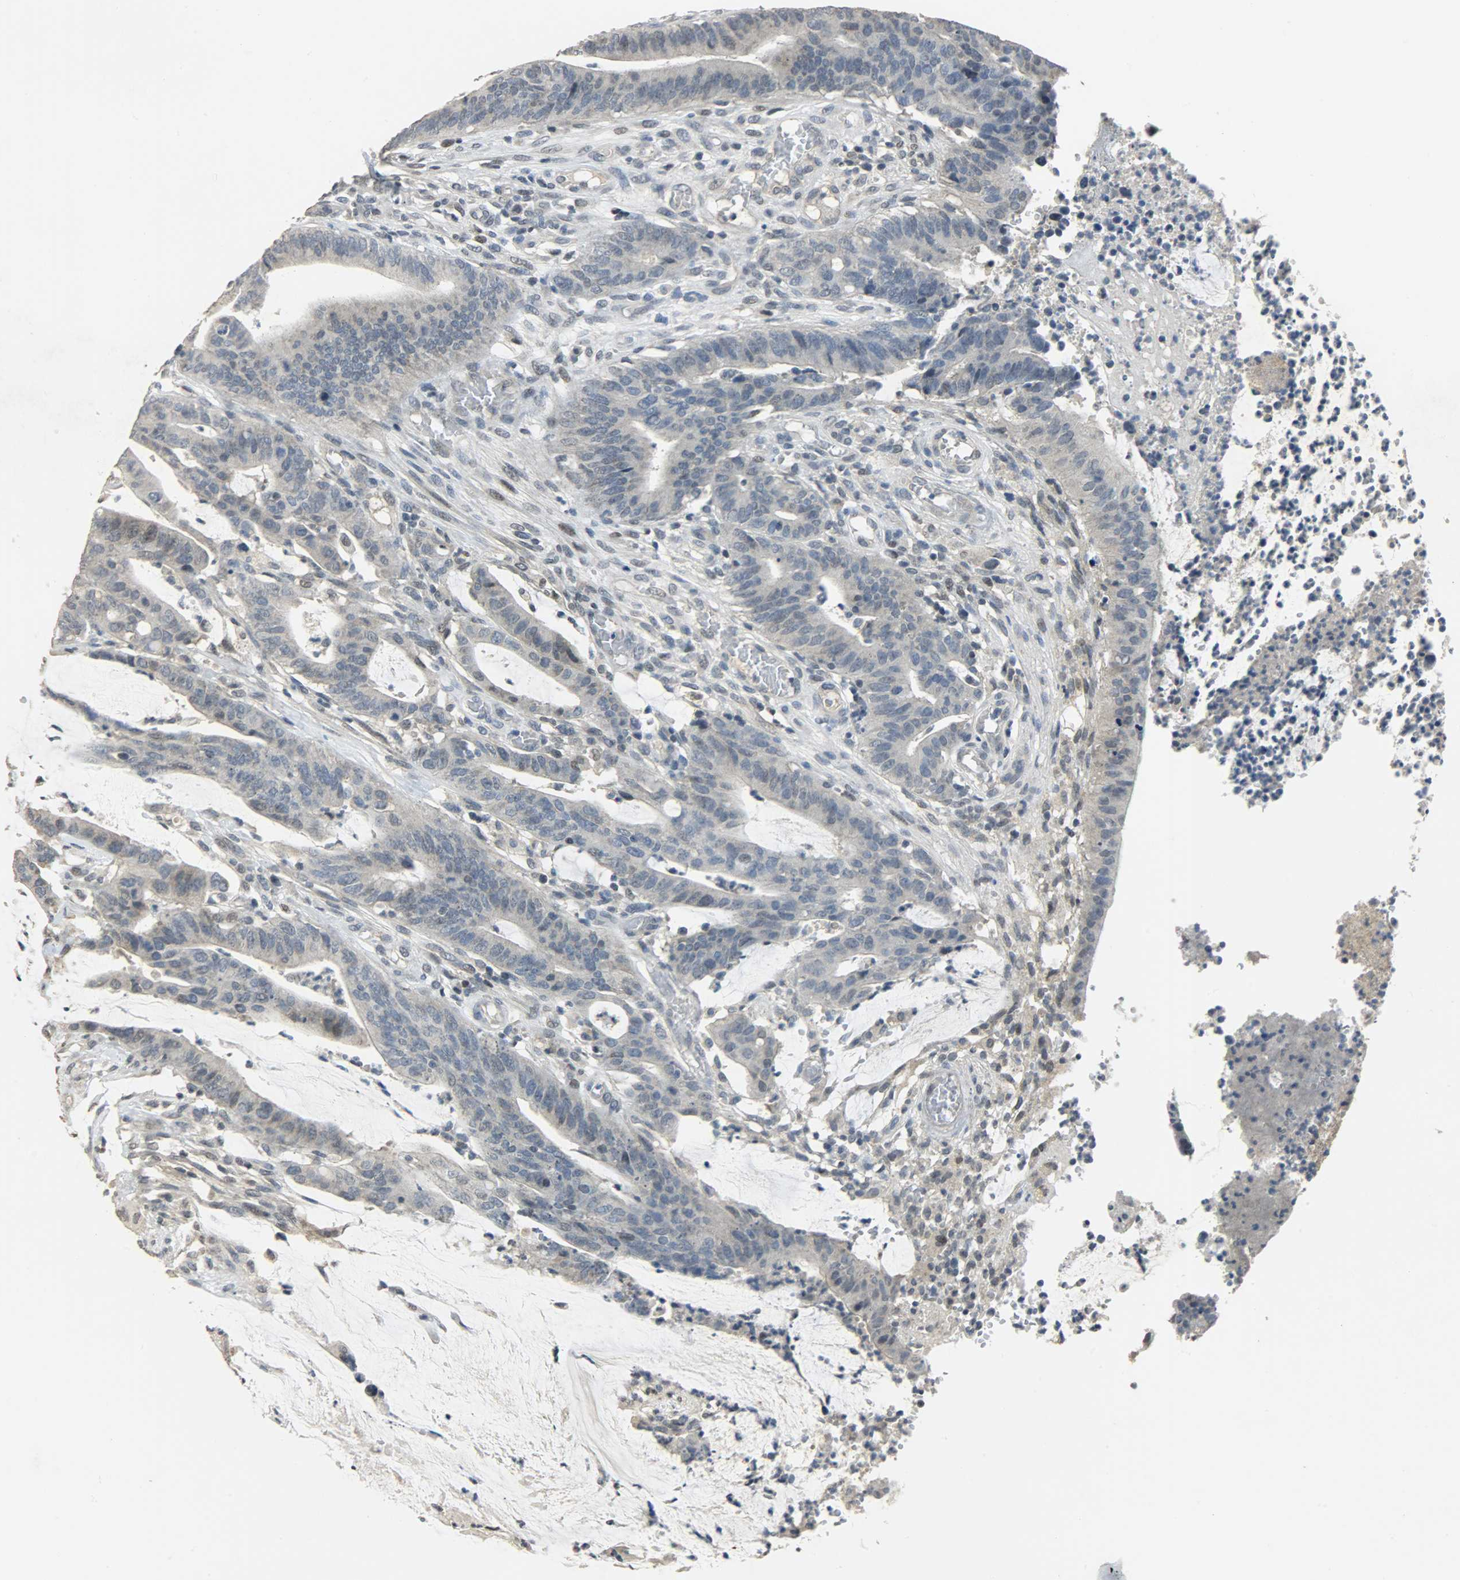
{"staining": {"intensity": "negative", "quantity": "none", "location": "none"}, "tissue": "colorectal cancer", "cell_type": "Tumor cells", "image_type": "cancer", "snomed": [{"axis": "morphology", "description": "Adenocarcinoma, NOS"}, {"axis": "topography", "description": "Rectum"}], "caption": "Tumor cells show no significant staining in colorectal adenocarcinoma. The staining is performed using DAB brown chromogen with nuclei counter-stained in using hematoxylin.", "gene": "DNAJB6", "patient": {"sex": "female", "age": 66}}